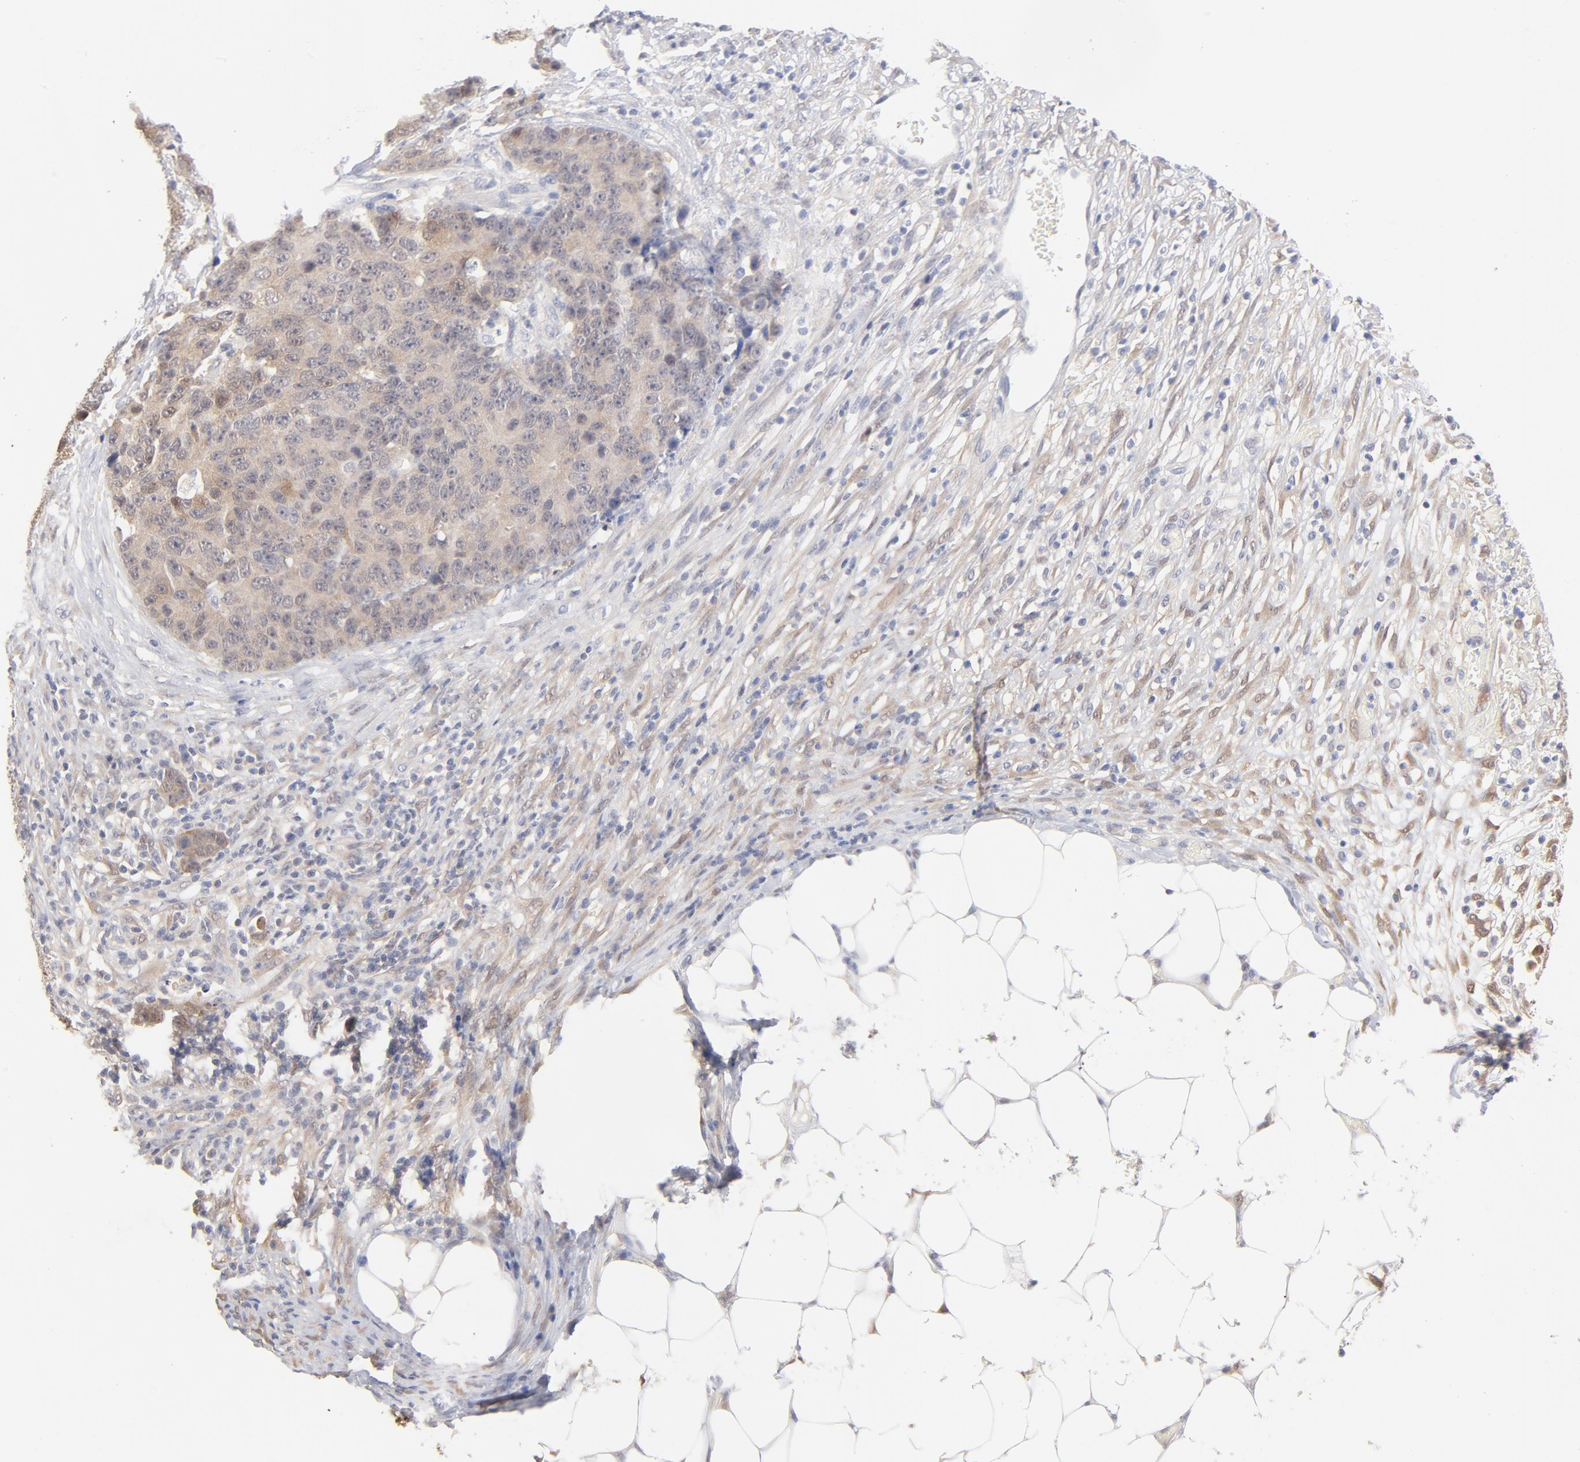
{"staining": {"intensity": "moderate", "quantity": ">75%", "location": "cytoplasmic/membranous"}, "tissue": "colorectal cancer", "cell_type": "Tumor cells", "image_type": "cancer", "snomed": [{"axis": "morphology", "description": "Adenocarcinoma, NOS"}, {"axis": "topography", "description": "Colon"}], "caption": "Tumor cells show medium levels of moderate cytoplasmic/membranous expression in about >75% of cells in human colorectal cancer (adenocarcinoma). The staining was performed using DAB, with brown indicating positive protein expression. Nuclei are stained blue with hematoxylin.", "gene": "MIF", "patient": {"sex": "female", "age": 86}}